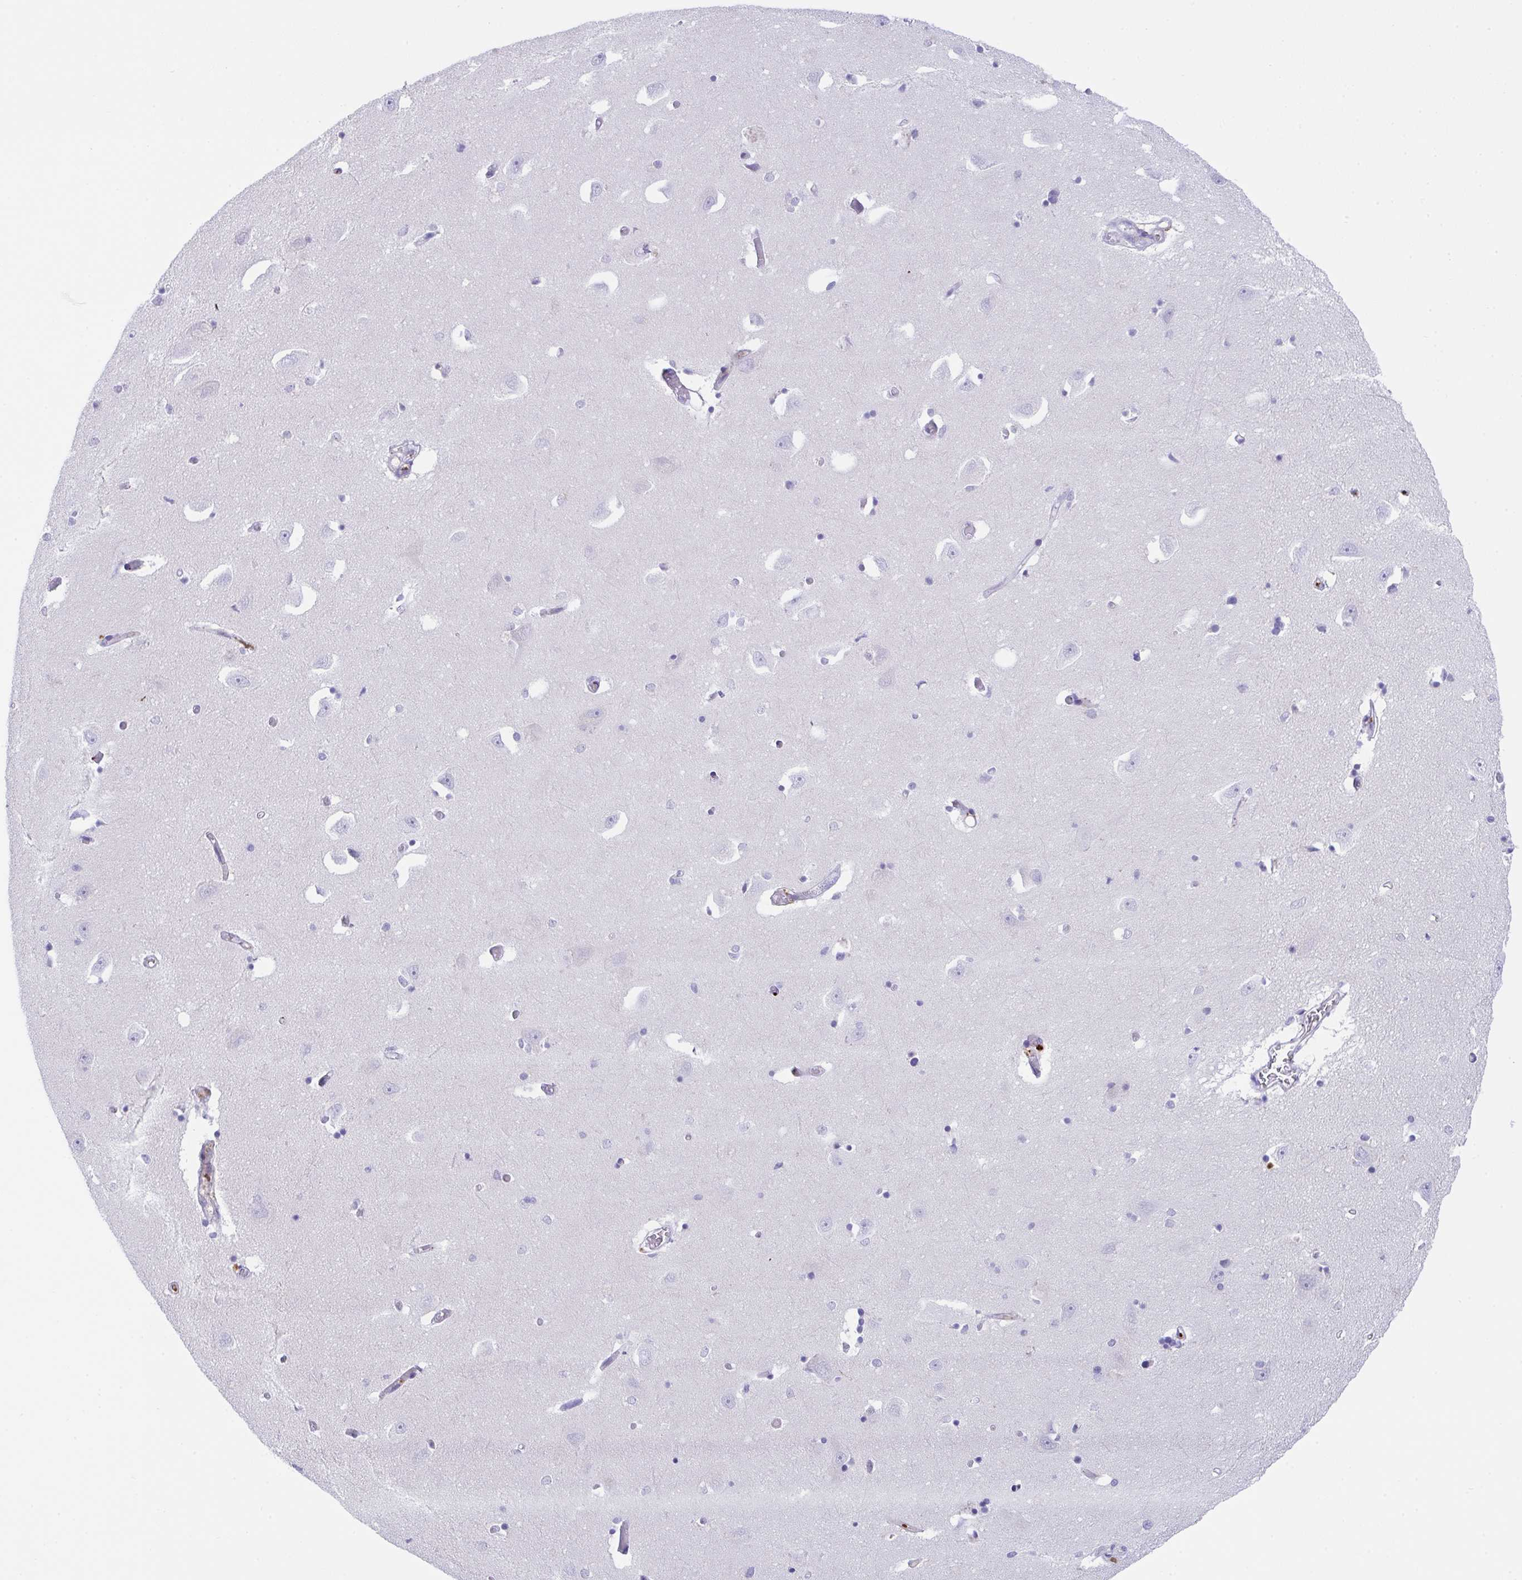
{"staining": {"intensity": "negative", "quantity": "none", "location": "none"}, "tissue": "caudate", "cell_type": "Glial cells", "image_type": "normal", "snomed": [{"axis": "morphology", "description": "Normal tissue, NOS"}, {"axis": "topography", "description": "Lateral ventricle wall"}, {"axis": "topography", "description": "Hippocampus"}], "caption": "Immunohistochemistry micrograph of unremarkable caudate stained for a protein (brown), which exhibits no expression in glial cells.", "gene": "KMT2E", "patient": {"sex": "female", "age": 63}}